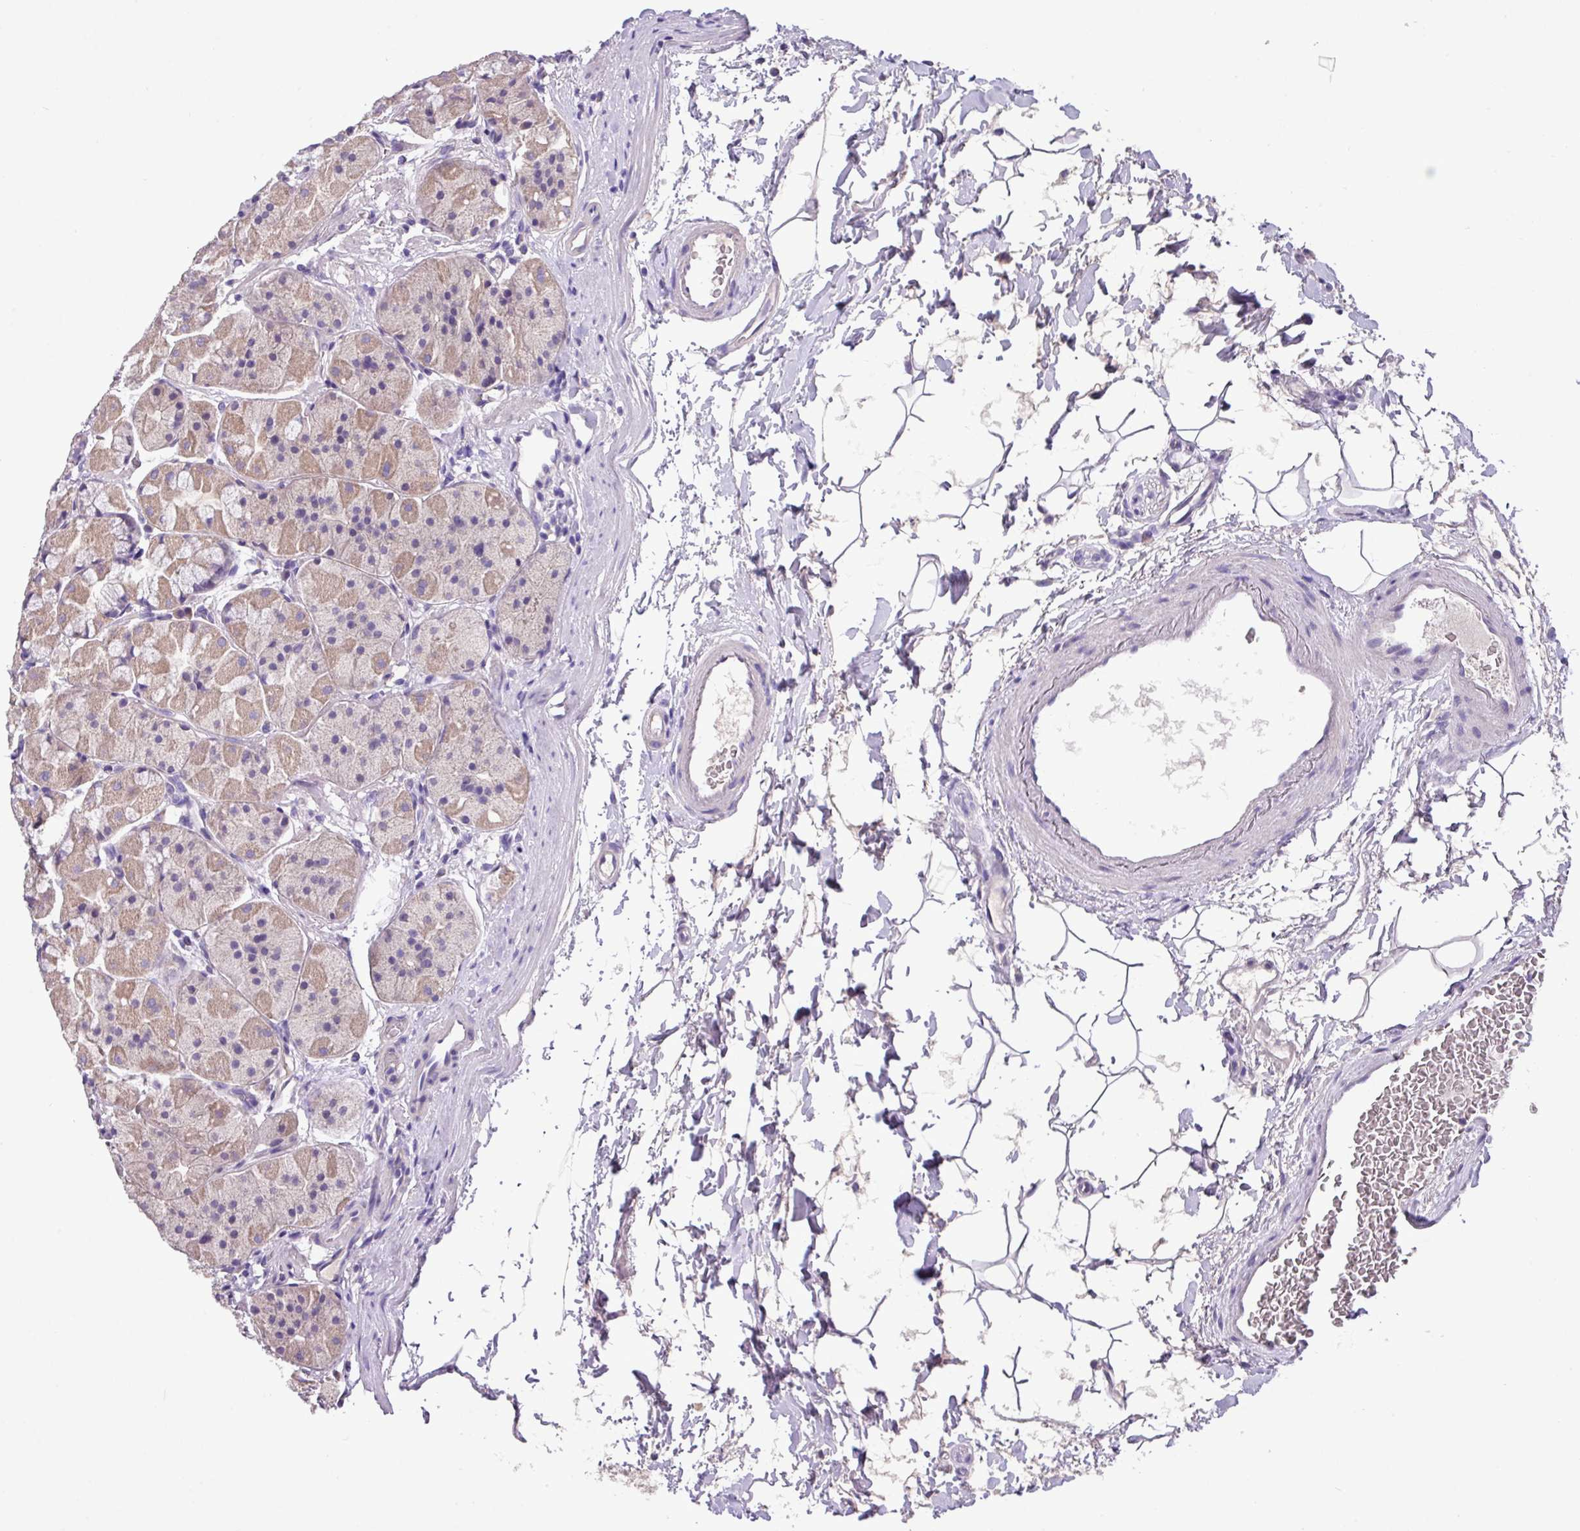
{"staining": {"intensity": "weak", "quantity": "25%-75%", "location": "cytoplasmic/membranous"}, "tissue": "stomach", "cell_type": "Glandular cells", "image_type": "normal", "snomed": [{"axis": "morphology", "description": "Normal tissue, NOS"}, {"axis": "topography", "description": "Stomach"}], "caption": "Immunohistochemistry staining of benign stomach, which reveals low levels of weak cytoplasmic/membranous positivity in about 25%-75% of glandular cells indicating weak cytoplasmic/membranous protein expression. The staining was performed using DAB (3,3'-diaminobenzidine) (brown) for protein detection and nuclei were counterstained in hematoxylin (blue).", "gene": "PAX8", "patient": {"sex": "male", "age": 57}}